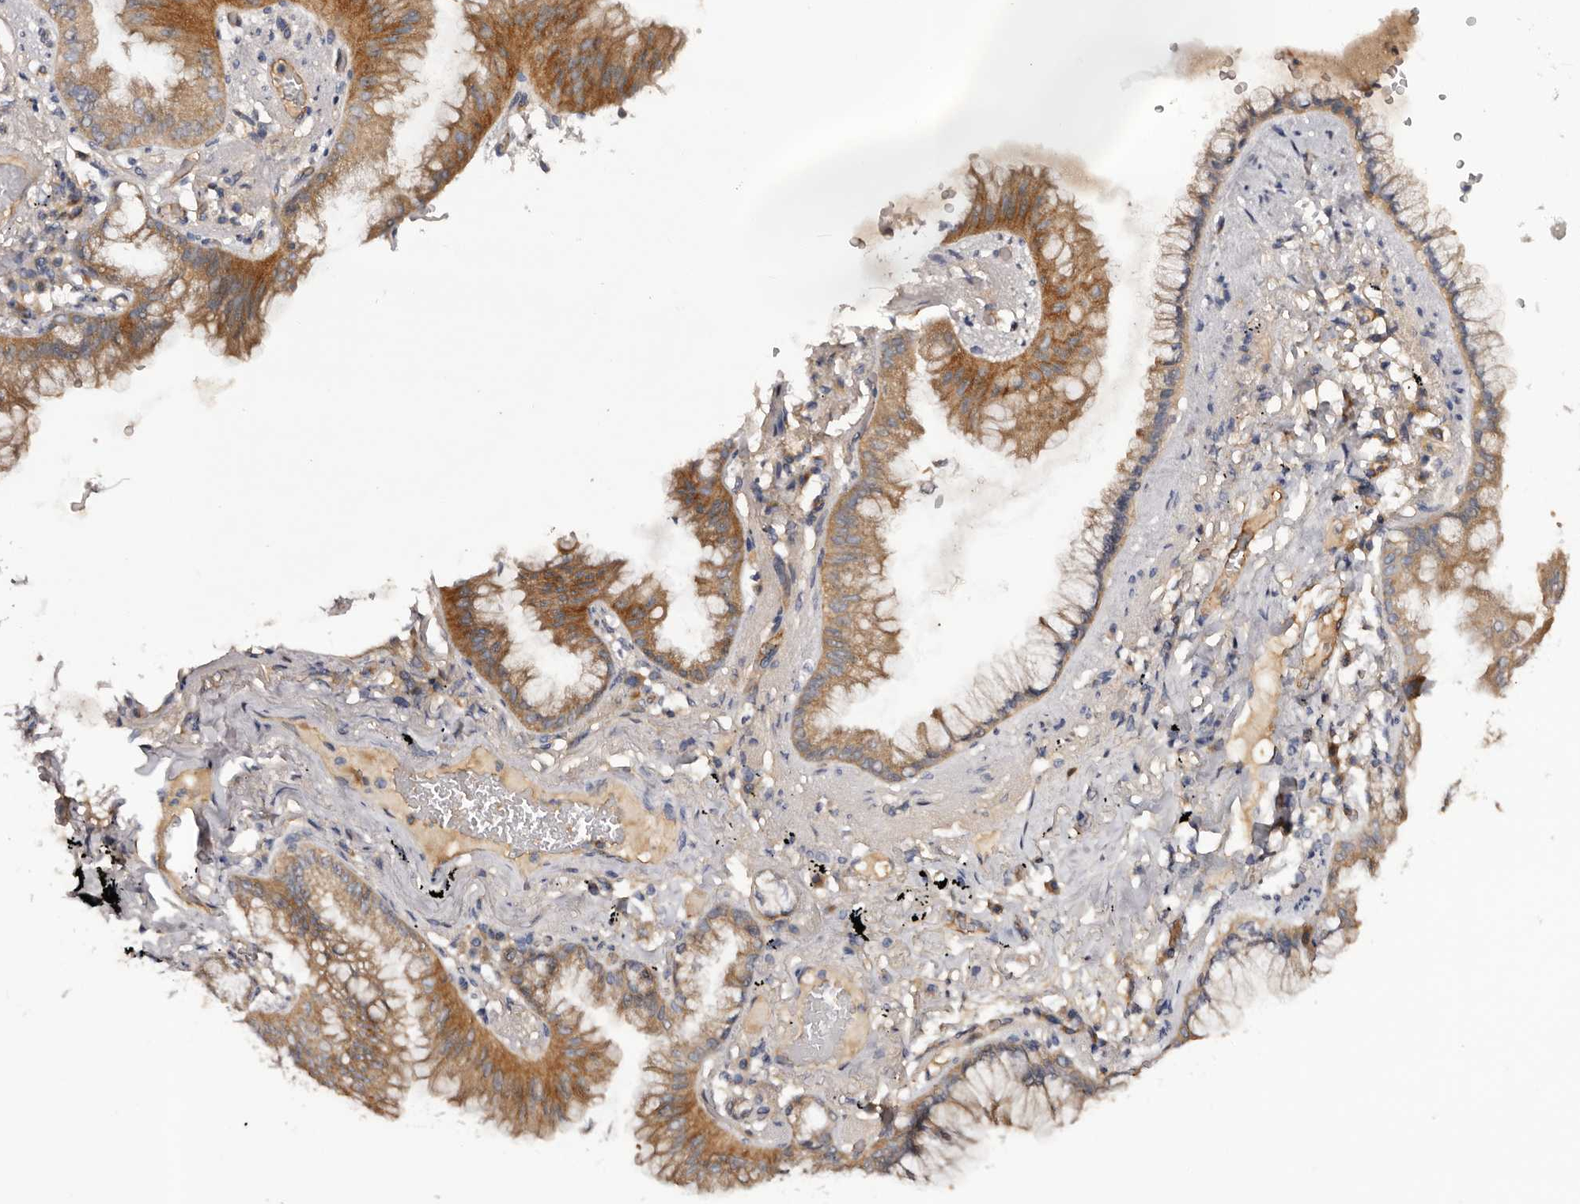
{"staining": {"intensity": "moderate", "quantity": ">75%", "location": "cytoplasmic/membranous"}, "tissue": "lung cancer", "cell_type": "Tumor cells", "image_type": "cancer", "snomed": [{"axis": "morphology", "description": "Adenocarcinoma, NOS"}, {"axis": "topography", "description": "Lung"}], "caption": "This is an image of immunohistochemistry staining of adenocarcinoma (lung), which shows moderate expression in the cytoplasmic/membranous of tumor cells.", "gene": "LTV1", "patient": {"sex": "female", "age": 70}}